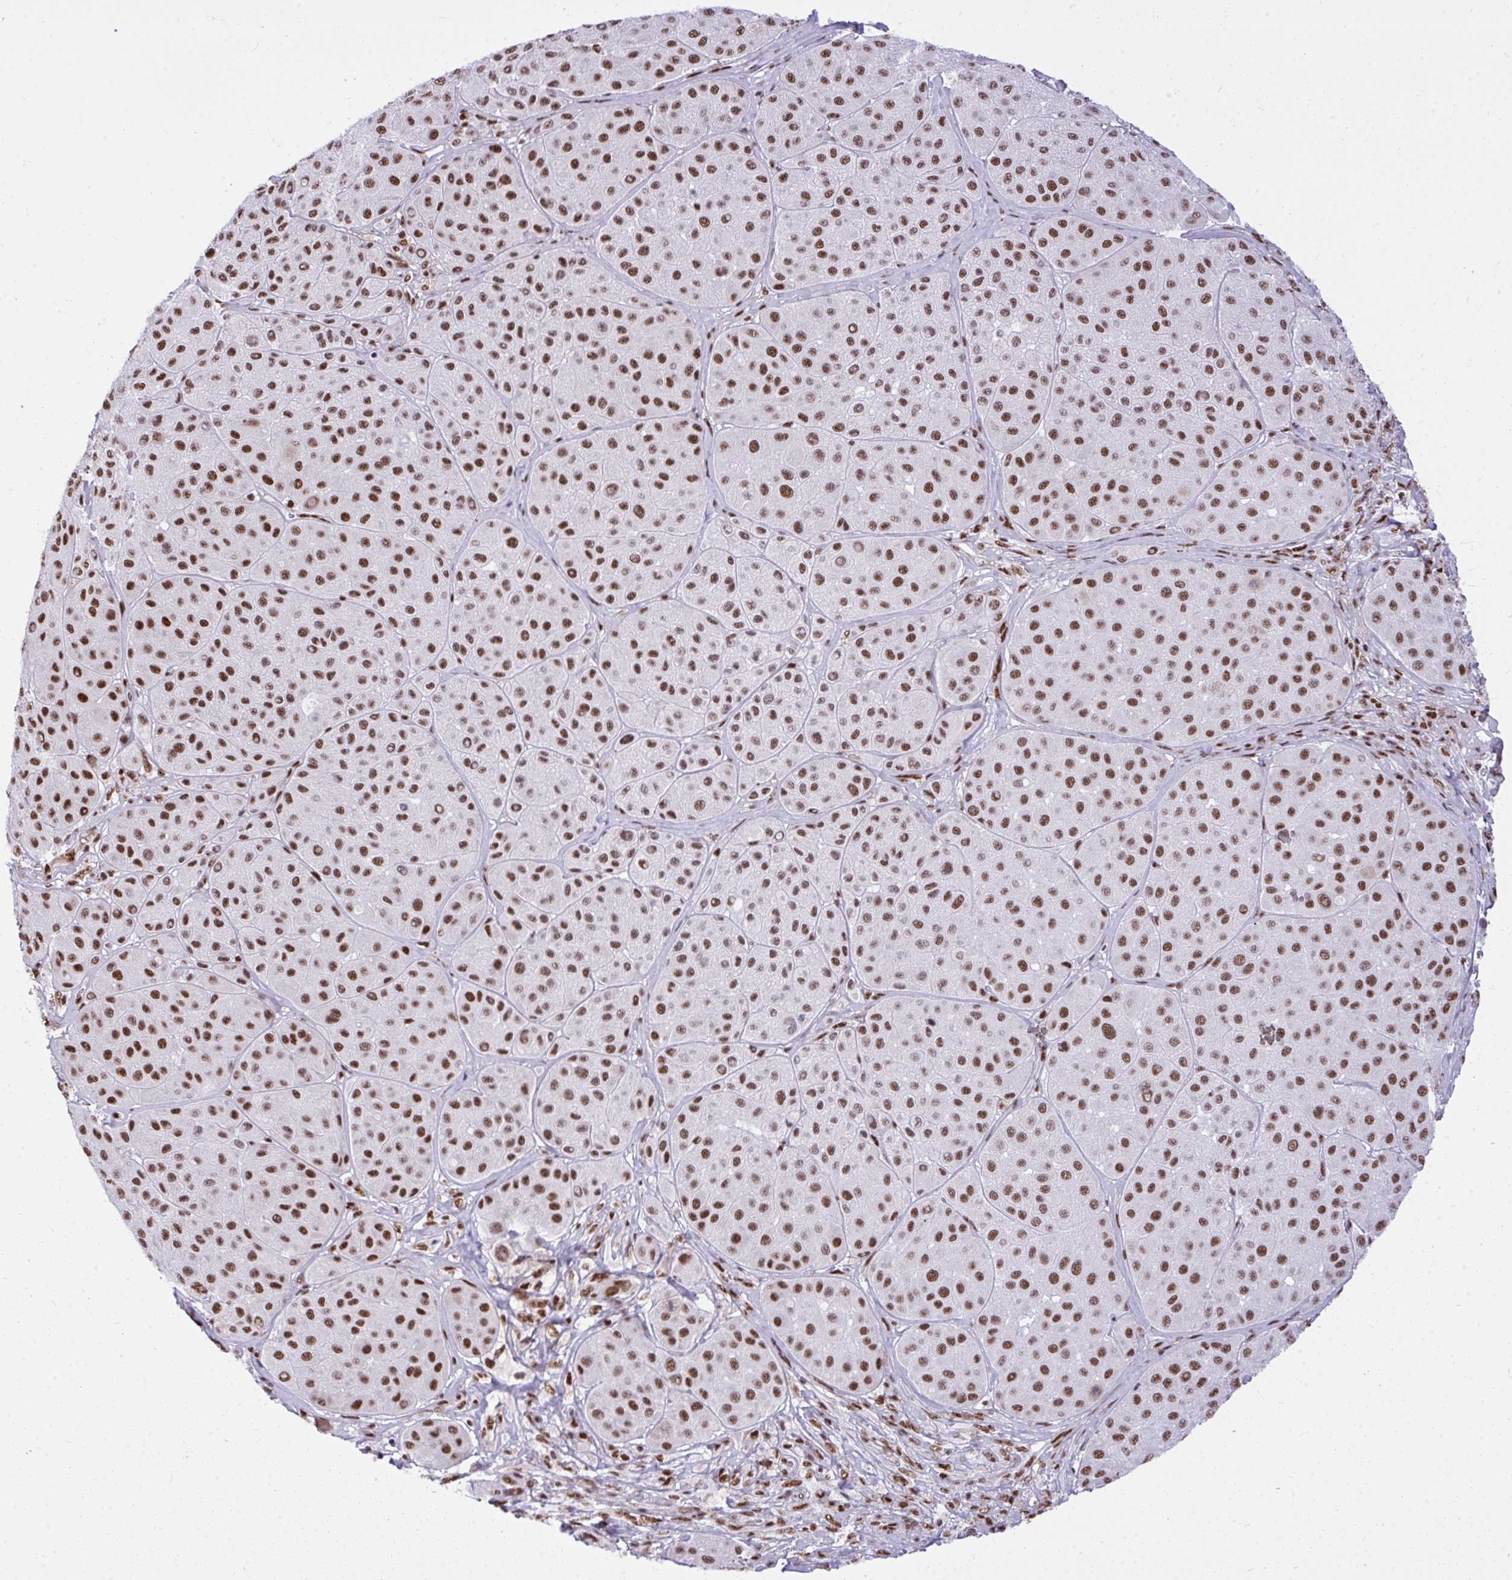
{"staining": {"intensity": "strong", "quantity": ">75%", "location": "nuclear"}, "tissue": "melanoma", "cell_type": "Tumor cells", "image_type": "cancer", "snomed": [{"axis": "morphology", "description": "Malignant melanoma, Metastatic site"}, {"axis": "topography", "description": "Smooth muscle"}], "caption": "Human malignant melanoma (metastatic site) stained with a protein marker demonstrates strong staining in tumor cells.", "gene": "PRPF19", "patient": {"sex": "male", "age": 41}}